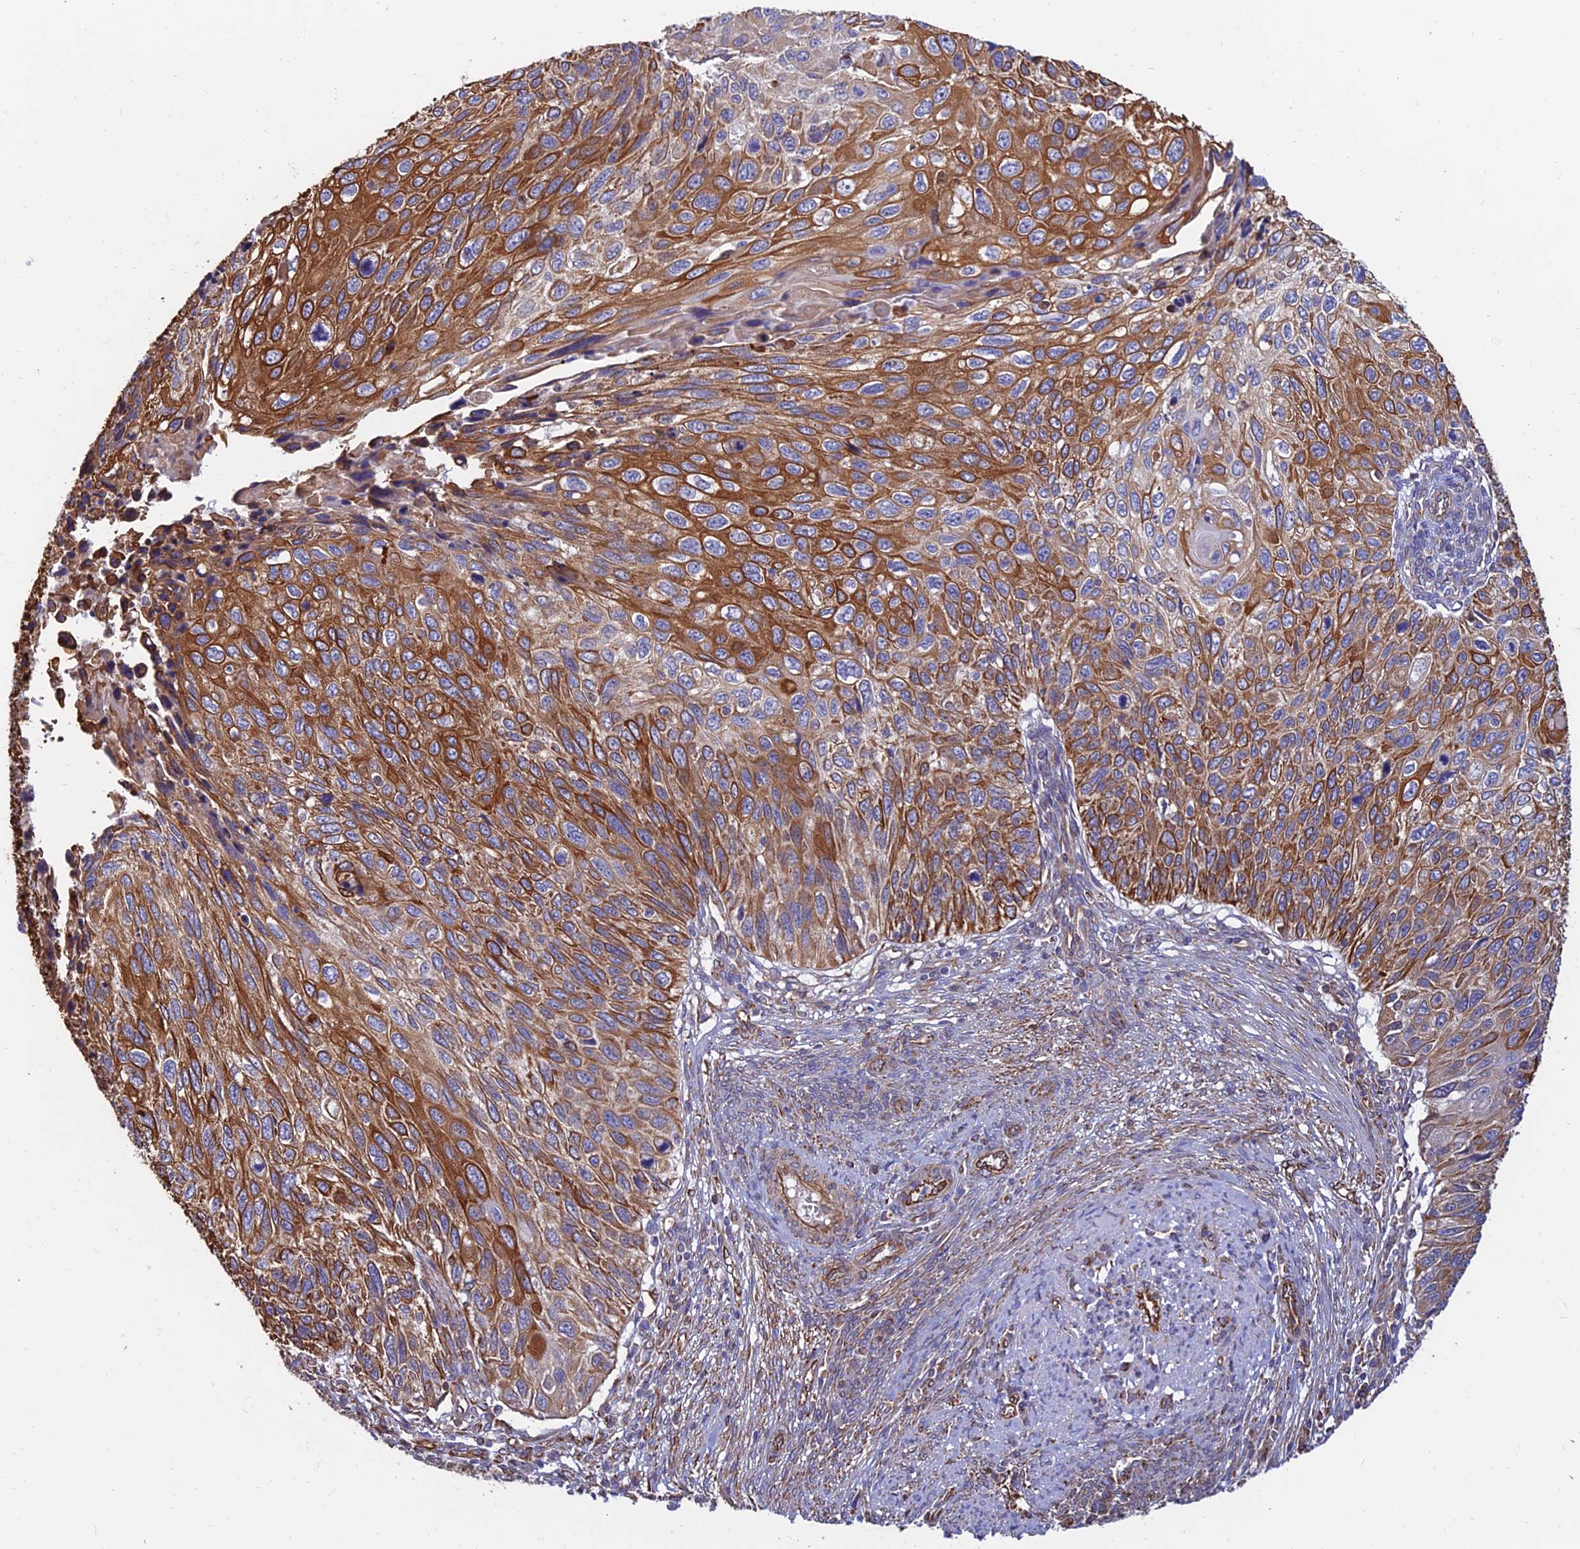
{"staining": {"intensity": "strong", "quantity": ">75%", "location": "cytoplasmic/membranous"}, "tissue": "cervical cancer", "cell_type": "Tumor cells", "image_type": "cancer", "snomed": [{"axis": "morphology", "description": "Squamous cell carcinoma, NOS"}, {"axis": "topography", "description": "Cervix"}], "caption": "There is high levels of strong cytoplasmic/membranous positivity in tumor cells of cervical squamous cell carcinoma, as demonstrated by immunohistochemical staining (brown color).", "gene": "CDK18", "patient": {"sex": "female", "age": 70}}